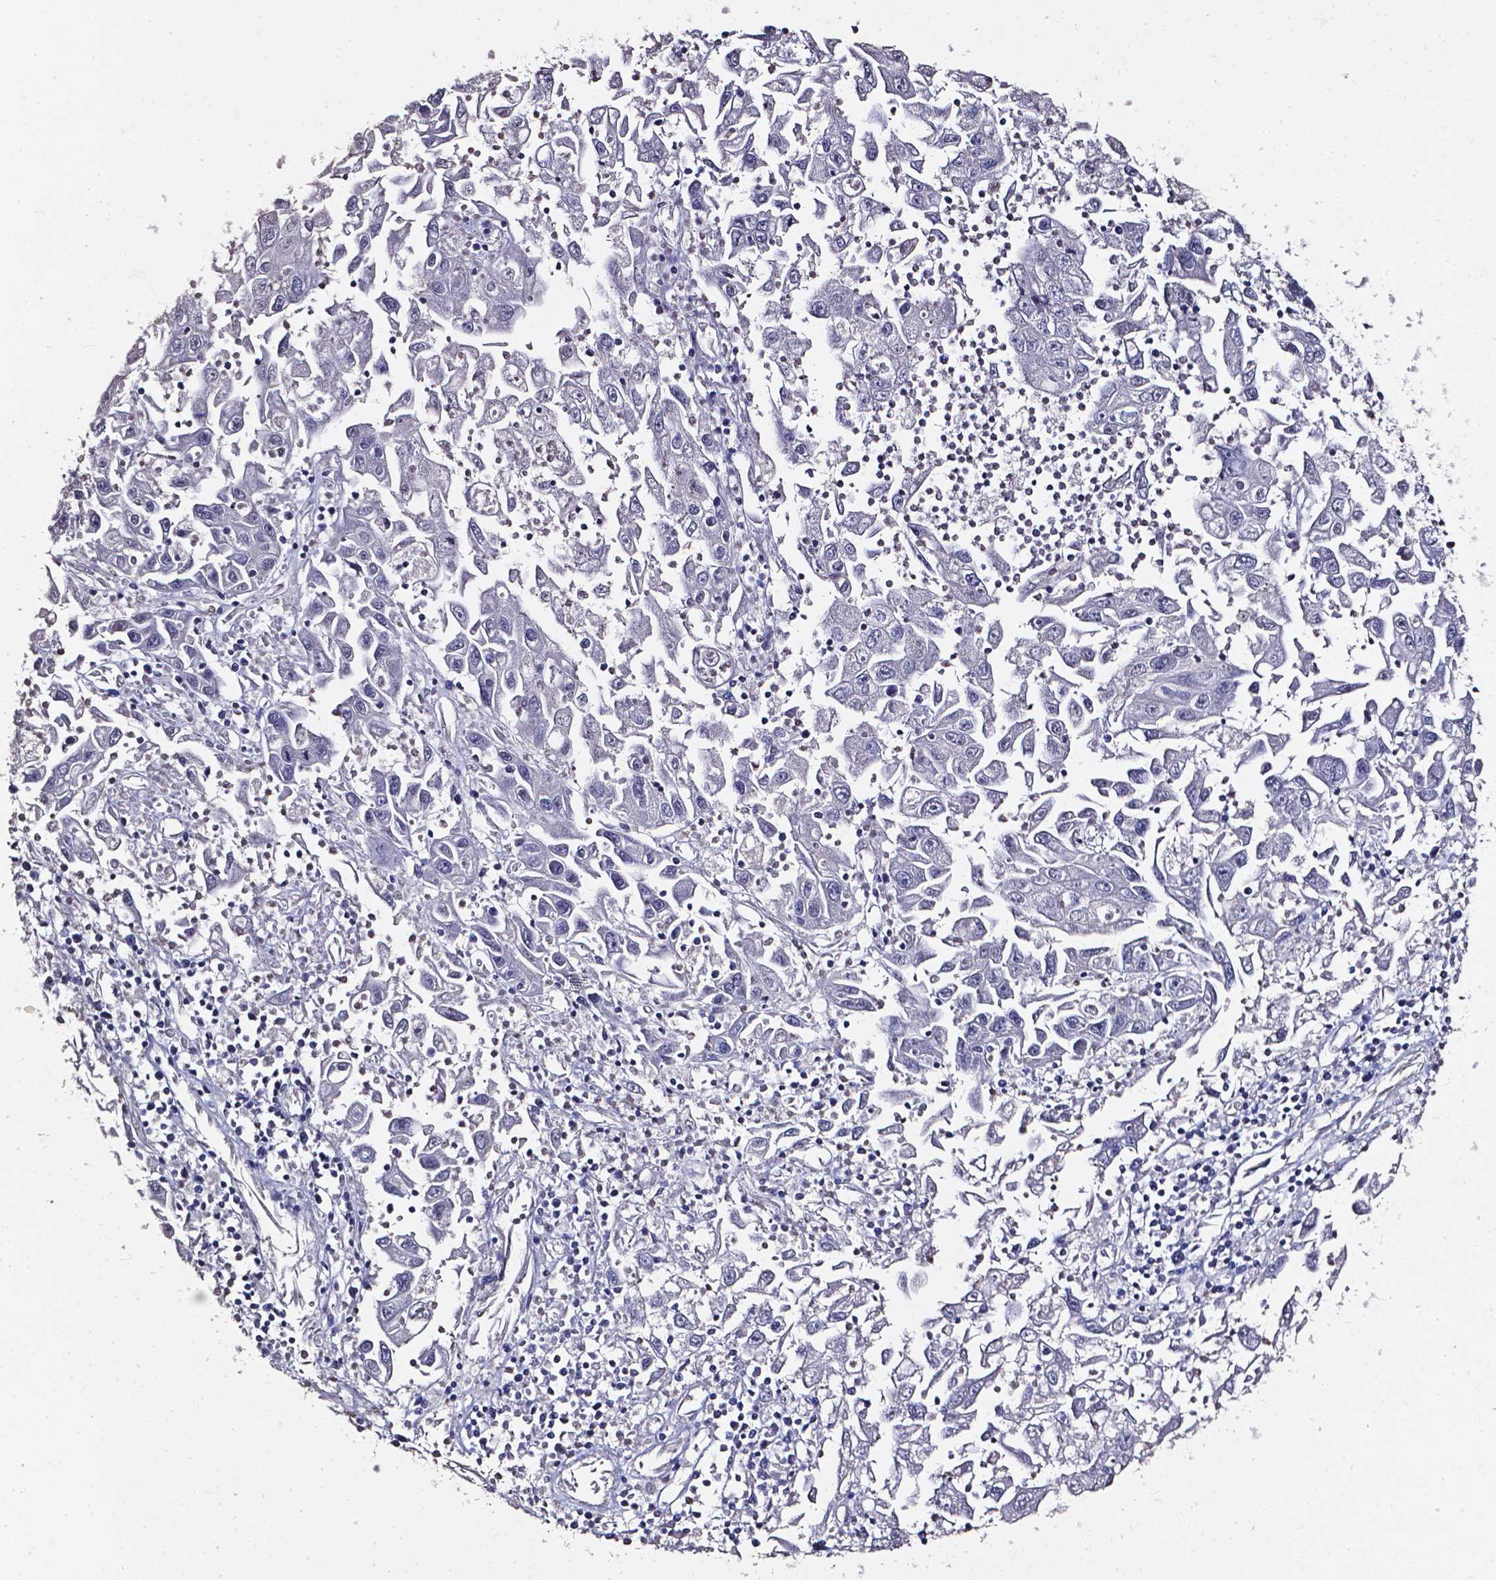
{"staining": {"intensity": "negative", "quantity": "none", "location": "none"}, "tissue": "endometrial cancer", "cell_type": "Tumor cells", "image_type": "cancer", "snomed": [{"axis": "morphology", "description": "Adenocarcinoma, NOS"}, {"axis": "topography", "description": "Uterus"}], "caption": "High magnification brightfield microscopy of endometrial adenocarcinoma stained with DAB (3,3'-diaminobenzidine) (brown) and counterstained with hematoxylin (blue): tumor cells show no significant positivity.", "gene": "AKR1B10", "patient": {"sex": "female", "age": 62}}